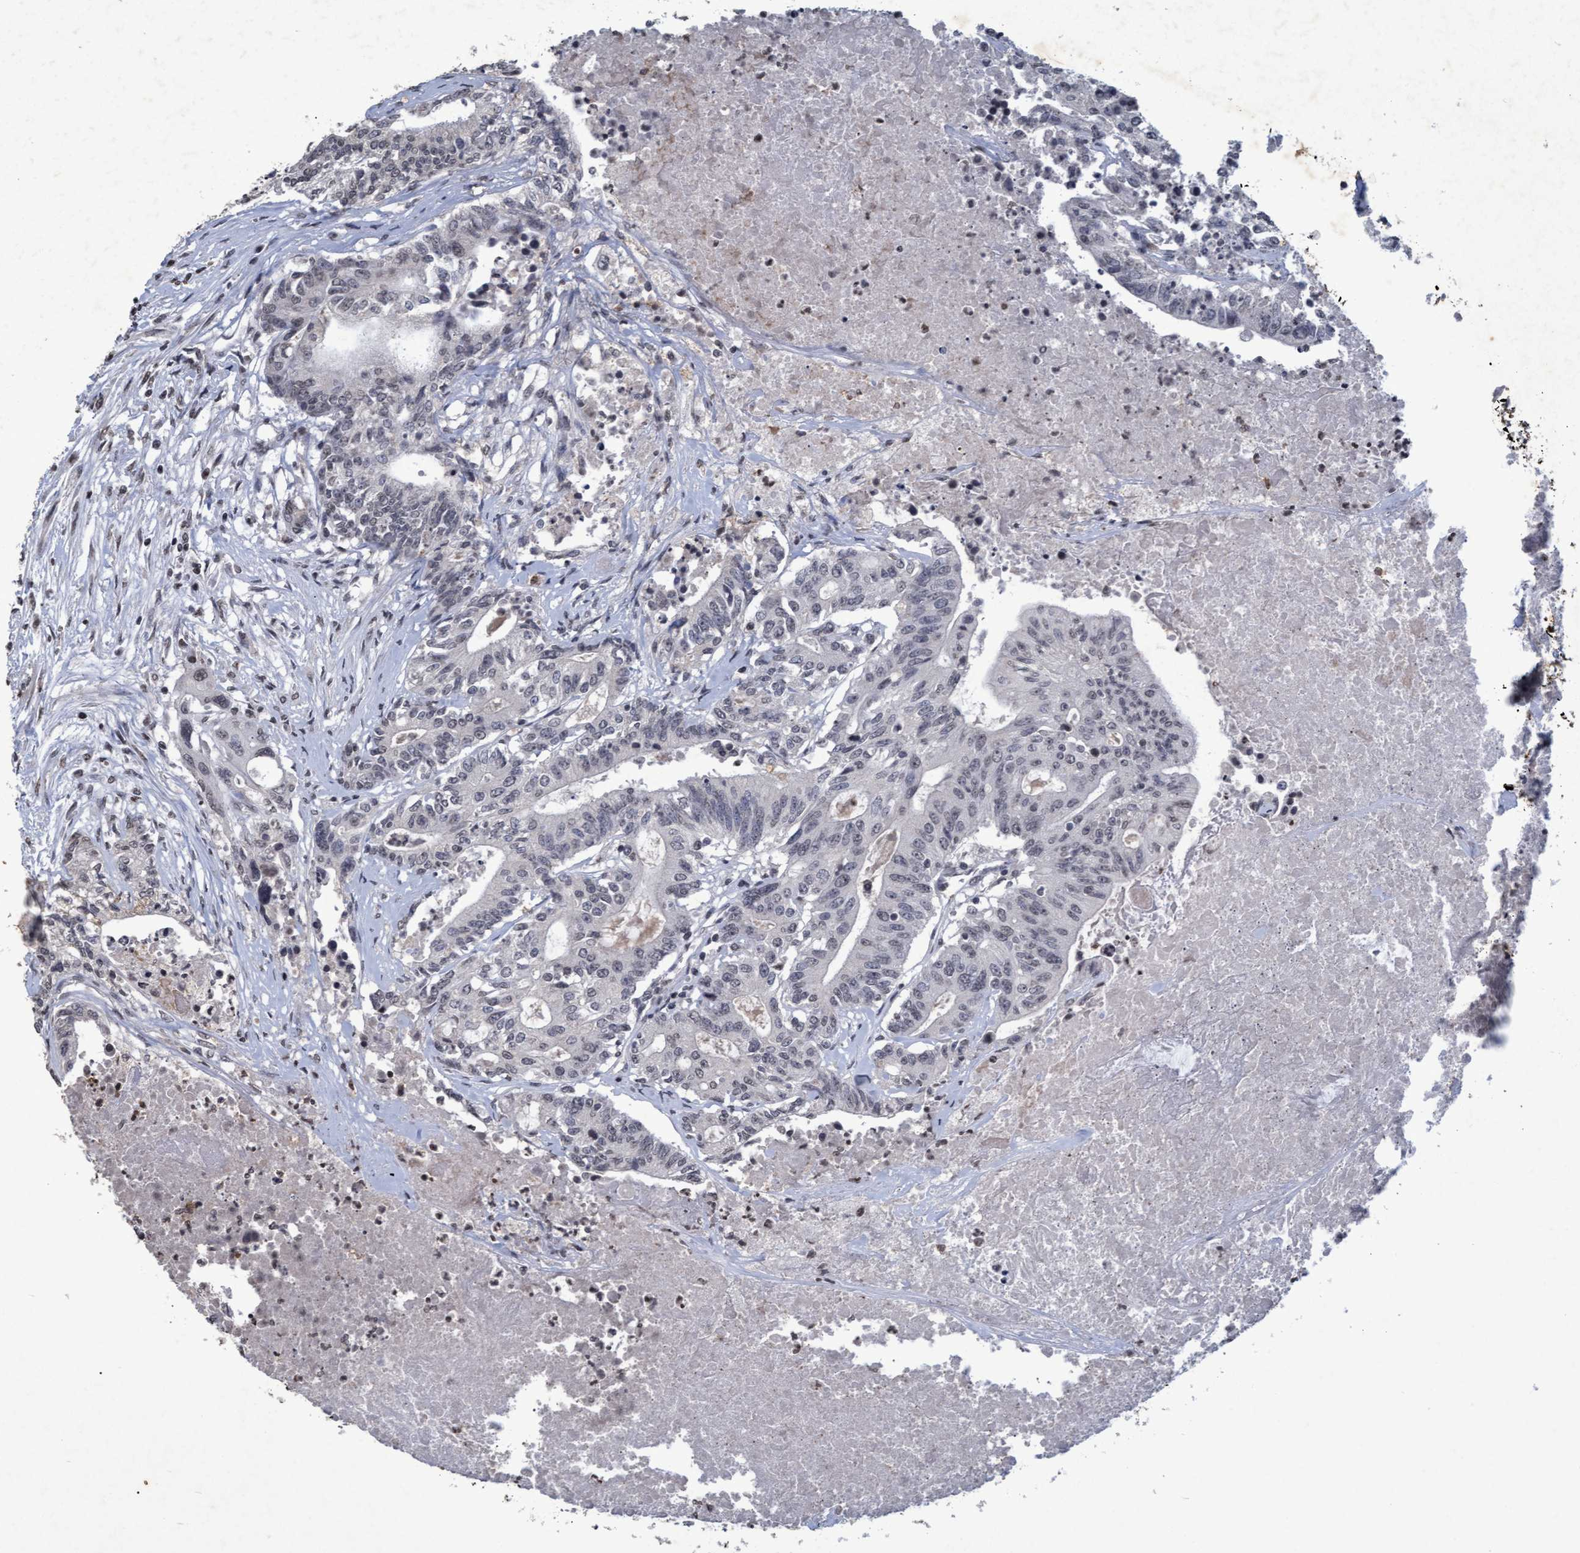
{"staining": {"intensity": "negative", "quantity": "none", "location": "none"}, "tissue": "colorectal cancer", "cell_type": "Tumor cells", "image_type": "cancer", "snomed": [{"axis": "morphology", "description": "Adenocarcinoma, NOS"}, {"axis": "topography", "description": "Colon"}], "caption": "Colorectal cancer (adenocarcinoma) was stained to show a protein in brown. There is no significant positivity in tumor cells.", "gene": "GALC", "patient": {"sex": "female", "age": 77}}